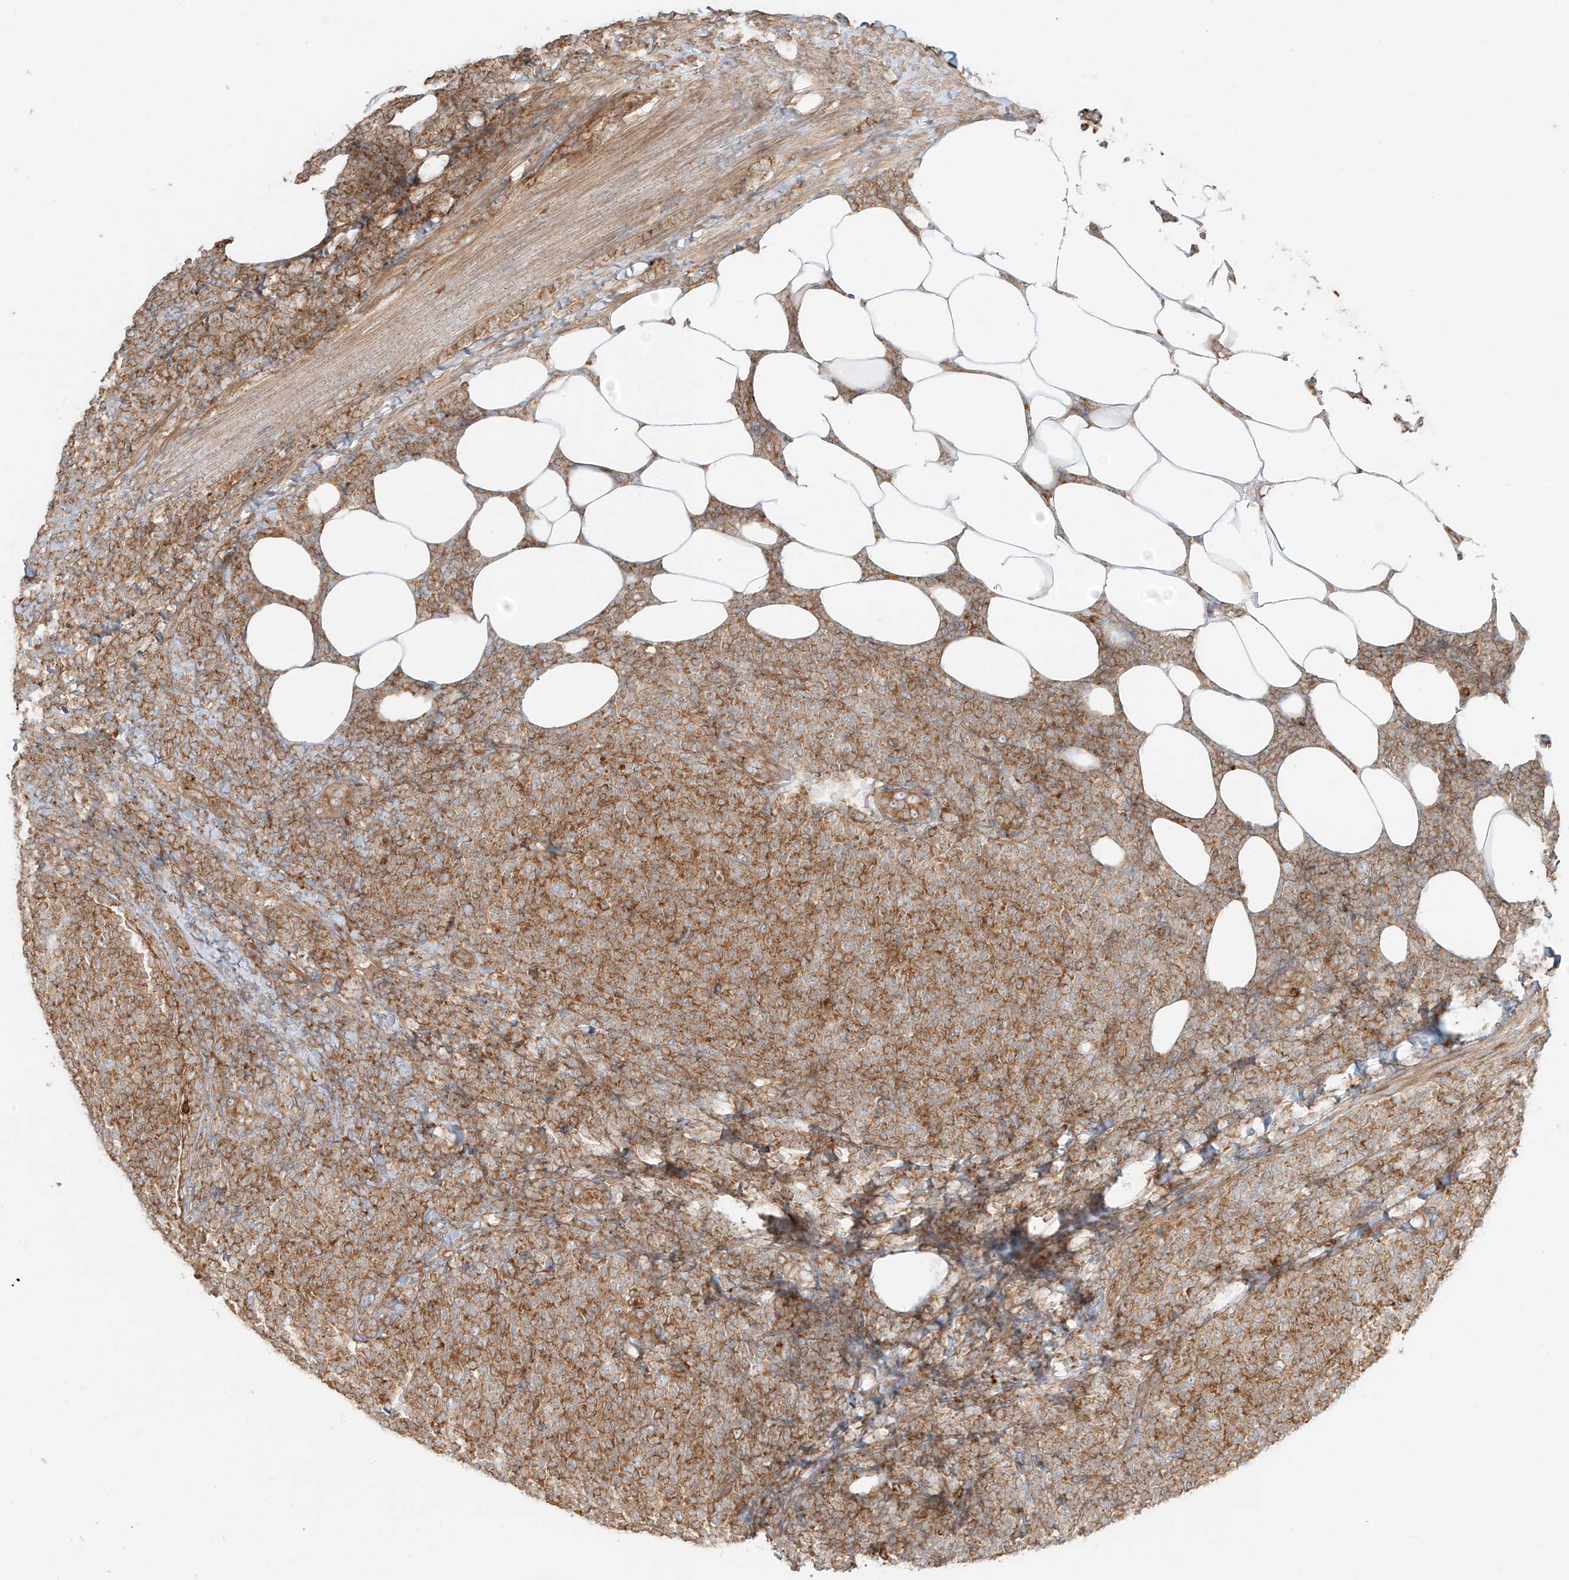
{"staining": {"intensity": "moderate", "quantity": ">75%", "location": "cytoplasmic/membranous"}, "tissue": "lymphoma", "cell_type": "Tumor cells", "image_type": "cancer", "snomed": [{"axis": "morphology", "description": "Malignant lymphoma, non-Hodgkin's type, Low grade"}, {"axis": "topography", "description": "Lymph node"}], "caption": "Immunohistochemistry photomicrograph of human malignant lymphoma, non-Hodgkin's type (low-grade) stained for a protein (brown), which reveals medium levels of moderate cytoplasmic/membranous positivity in about >75% of tumor cells.", "gene": "CCDC115", "patient": {"sex": "male", "age": 66}}